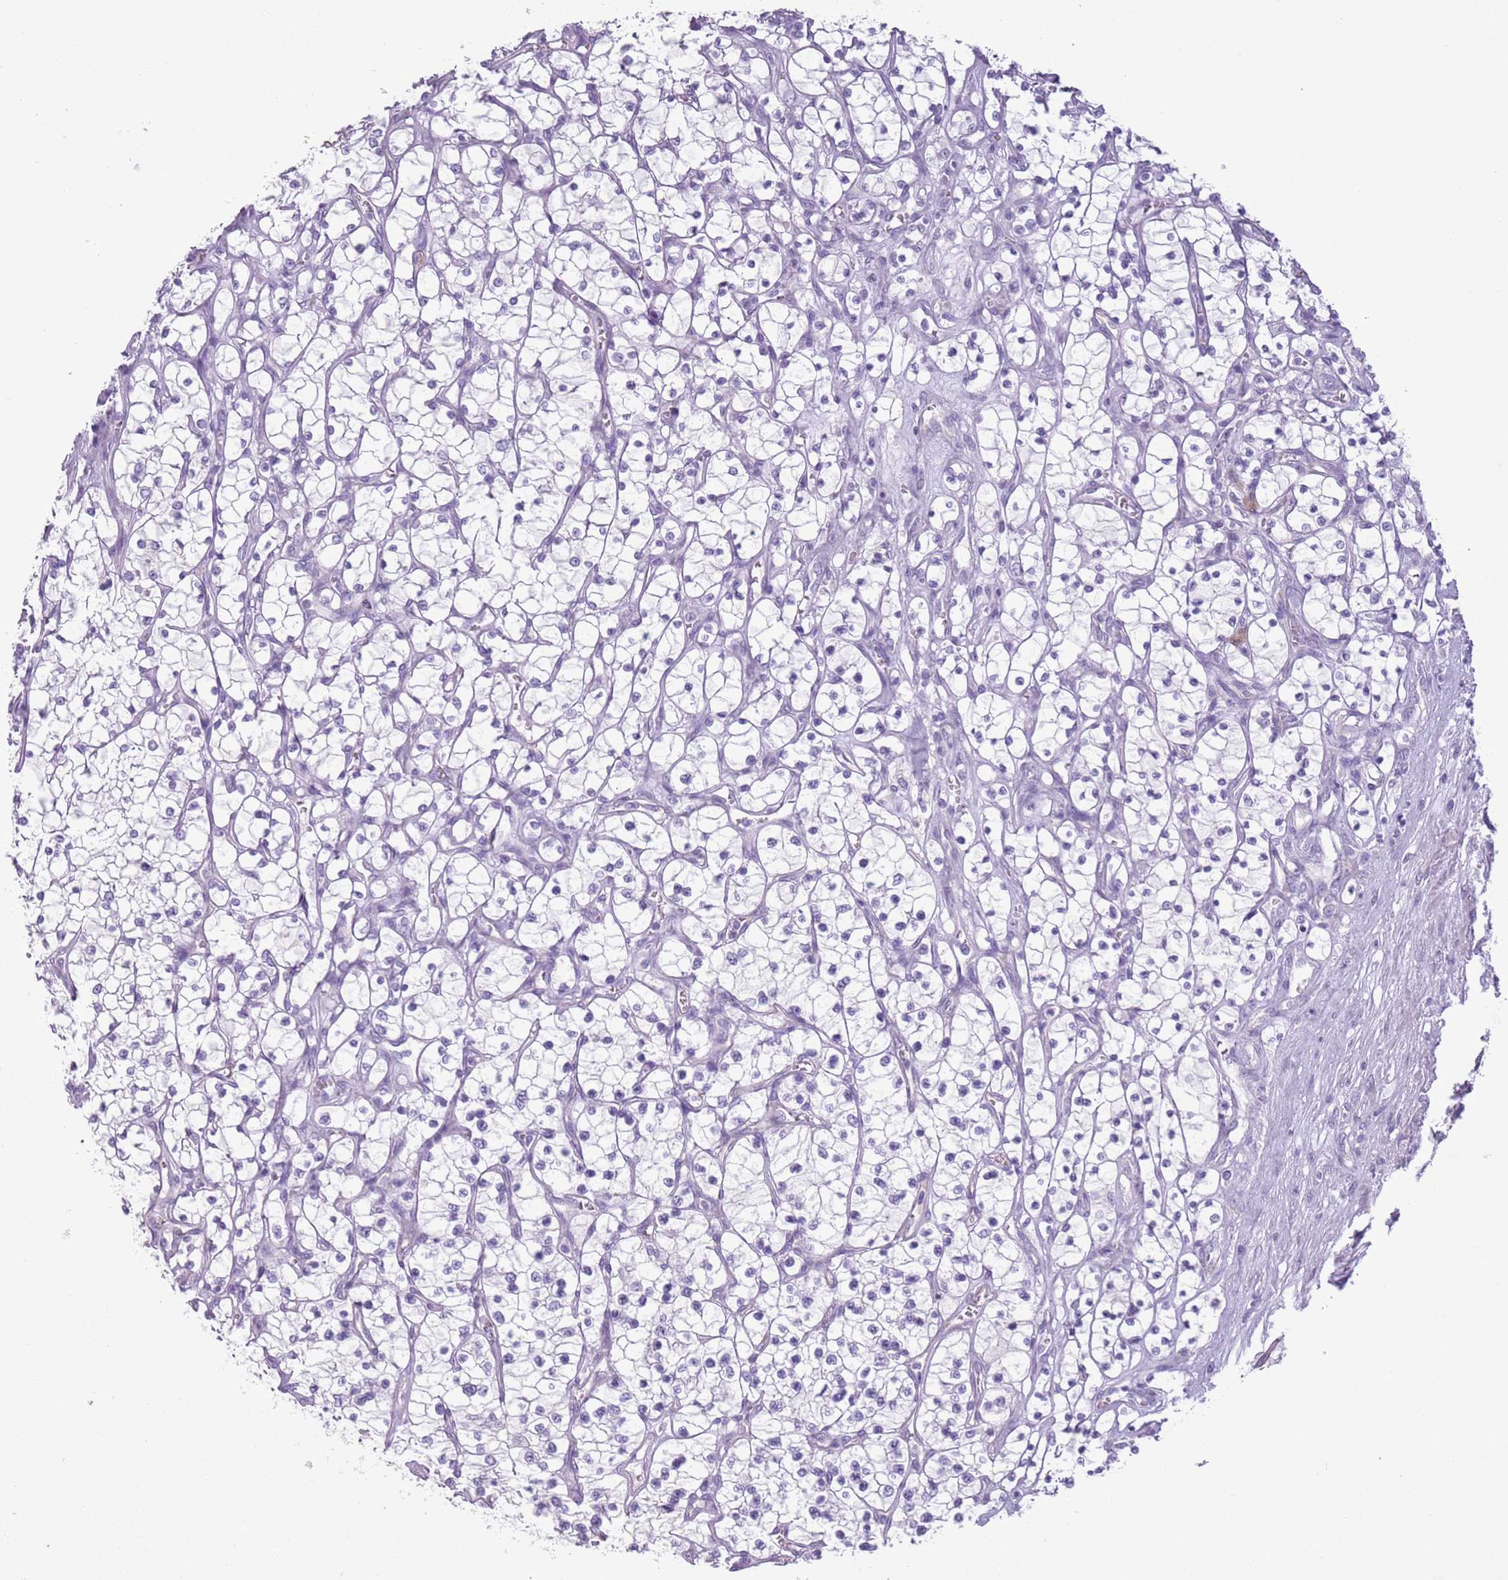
{"staining": {"intensity": "negative", "quantity": "none", "location": "none"}, "tissue": "renal cancer", "cell_type": "Tumor cells", "image_type": "cancer", "snomed": [{"axis": "morphology", "description": "Adenocarcinoma, NOS"}, {"axis": "topography", "description": "Kidney"}], "caption": "High magnification brightfield microscopy of renal adenocarcinoma stained with DAB (brown) and counterstained with hematoxylin (blue): tumor cells show no significant staining.", "gene": "HYOU1", "patient": {"sex": "female", "age": 69}}